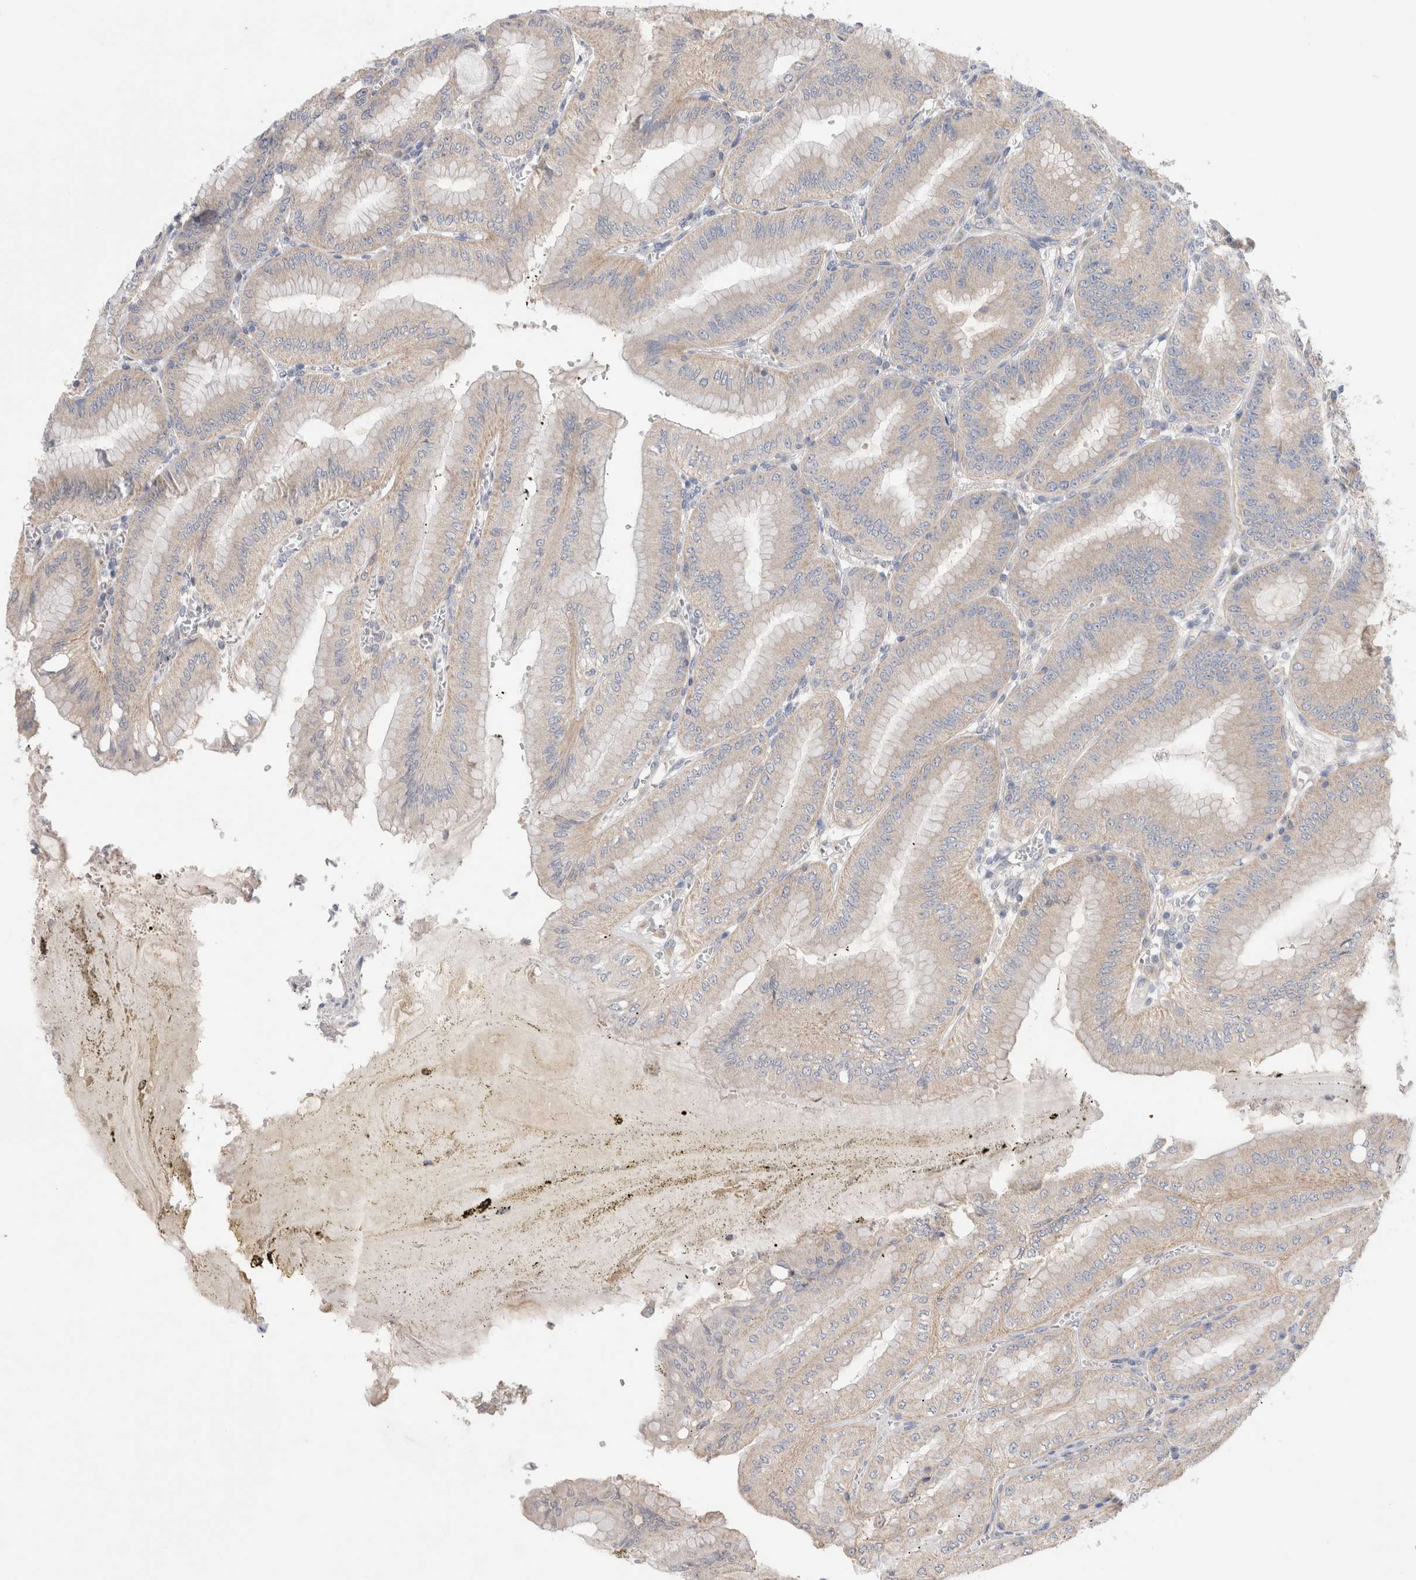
{"staining": {"intensity": "moderate", "quantity": "25%-75%", "location": "cytoplasmic/membranous"}, "tissue": "stomach", "cell_type": "Glandular cells", "image_type": "normal", "snomed": [{"axis": "morphology", "description": "Normal tissue, NOS"}, {"axis": "topography", "description": "Stomach, lower"}], "caption": "Stomach stained for a protein (brown) demonstrates moderate cytoplasmic/membranous positive staining in about 25%-75% of glandular cells.", "gene": "IFT74", "patient": {"sex": "male", "age": 71}}